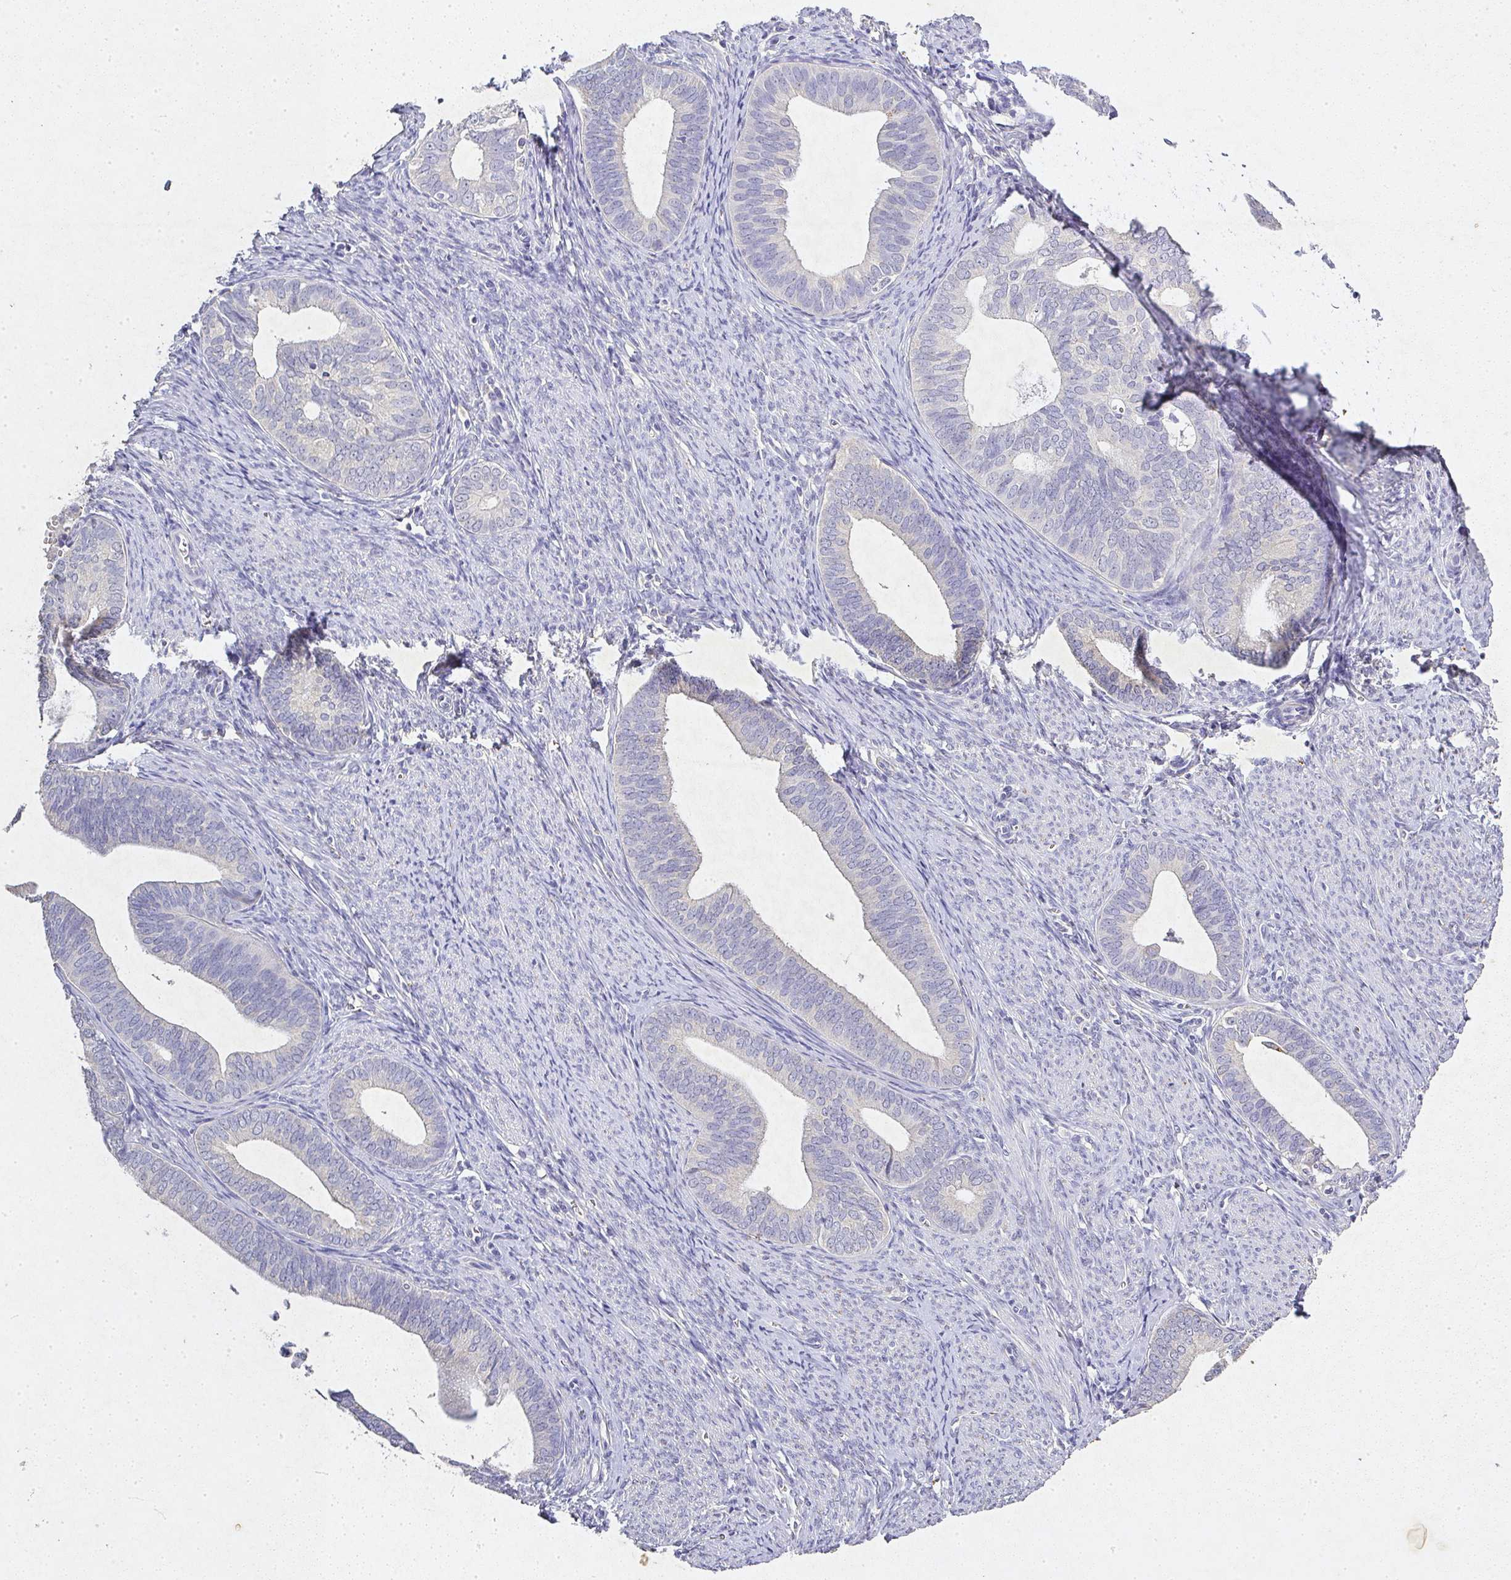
{"staining": {"intensity": "negative", "quantity": "none", "location": "none"}, "tissue": "endometrial cancer", "cell_type": "Tumor cells", "image_type": "cancer", "snomed": [{"axis": "morphology", "description": "Adenocarcinoma, NOS"}, {"axis": "topography", "description": "Endometrium"}], "caption": "Endometrial cancer (adenocarcinoma) was stained to show a protein in brown. There is no significant positivity in tumor cells. The staining was performed using DAB (3,3'-diaminobenzidine) to visualize the protein expression in brown, while the nuclei were stained in blue with hematoxylin (Magnification: 20x).", "gene": "RPS2", "patient": {"sex": "female", "age": 75}}